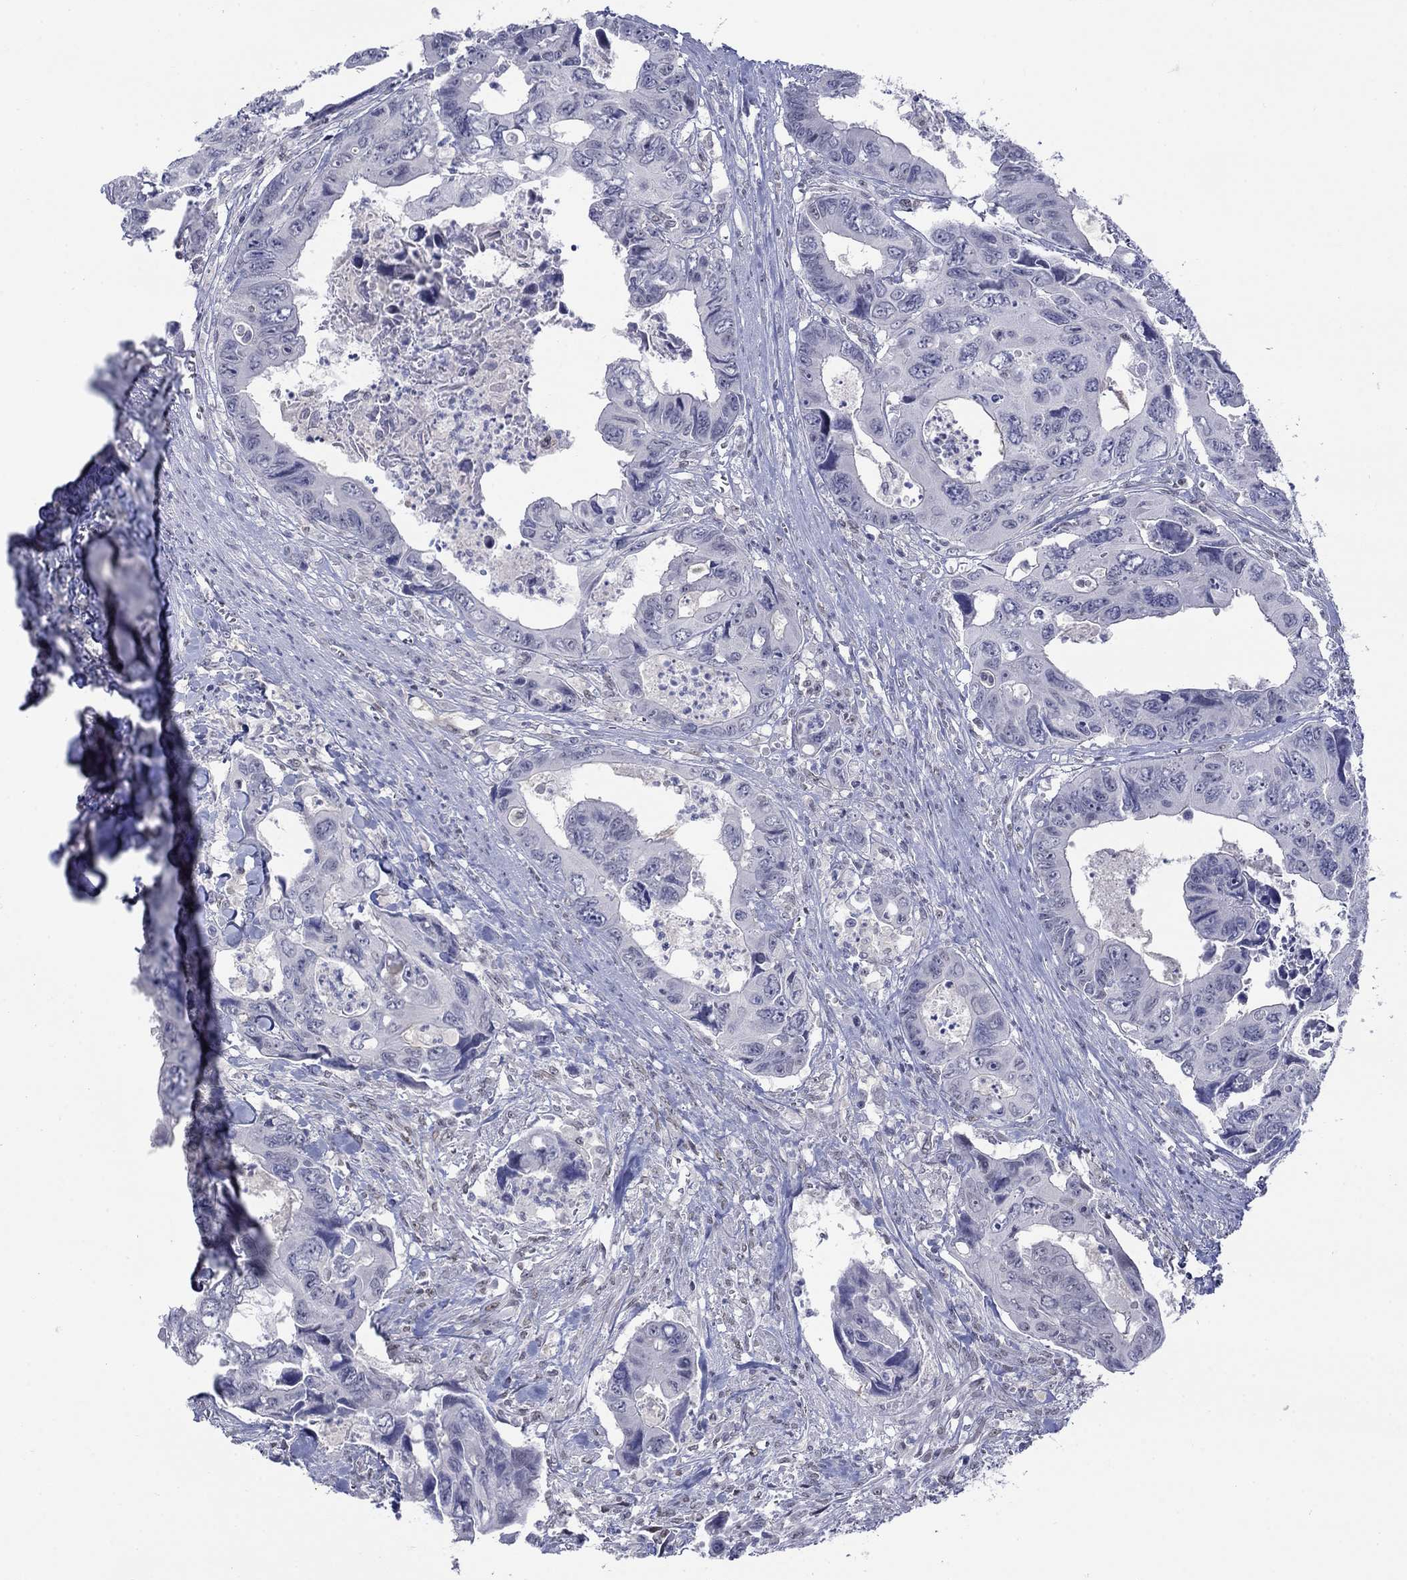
{"staining": {"intensity": "negative", "quantity": "none", "location": "none"}, "tissue": "colorectal cancer", "cell_type": "Tumor cells", "image_type": "cancer", "snomed": [{"axis": "morphology", "description": "Adenocarcinoma, NOS"}, {"axis": "topography", "description": "Rectum"}], "caption": "This is a image of immunohistochemistry (IHC) staining of colorectal adenocarcinoma, which shows no expression in tumor cells.", "gene": "EGFLAM", "patient": {"sex": "male", "age": 62}}